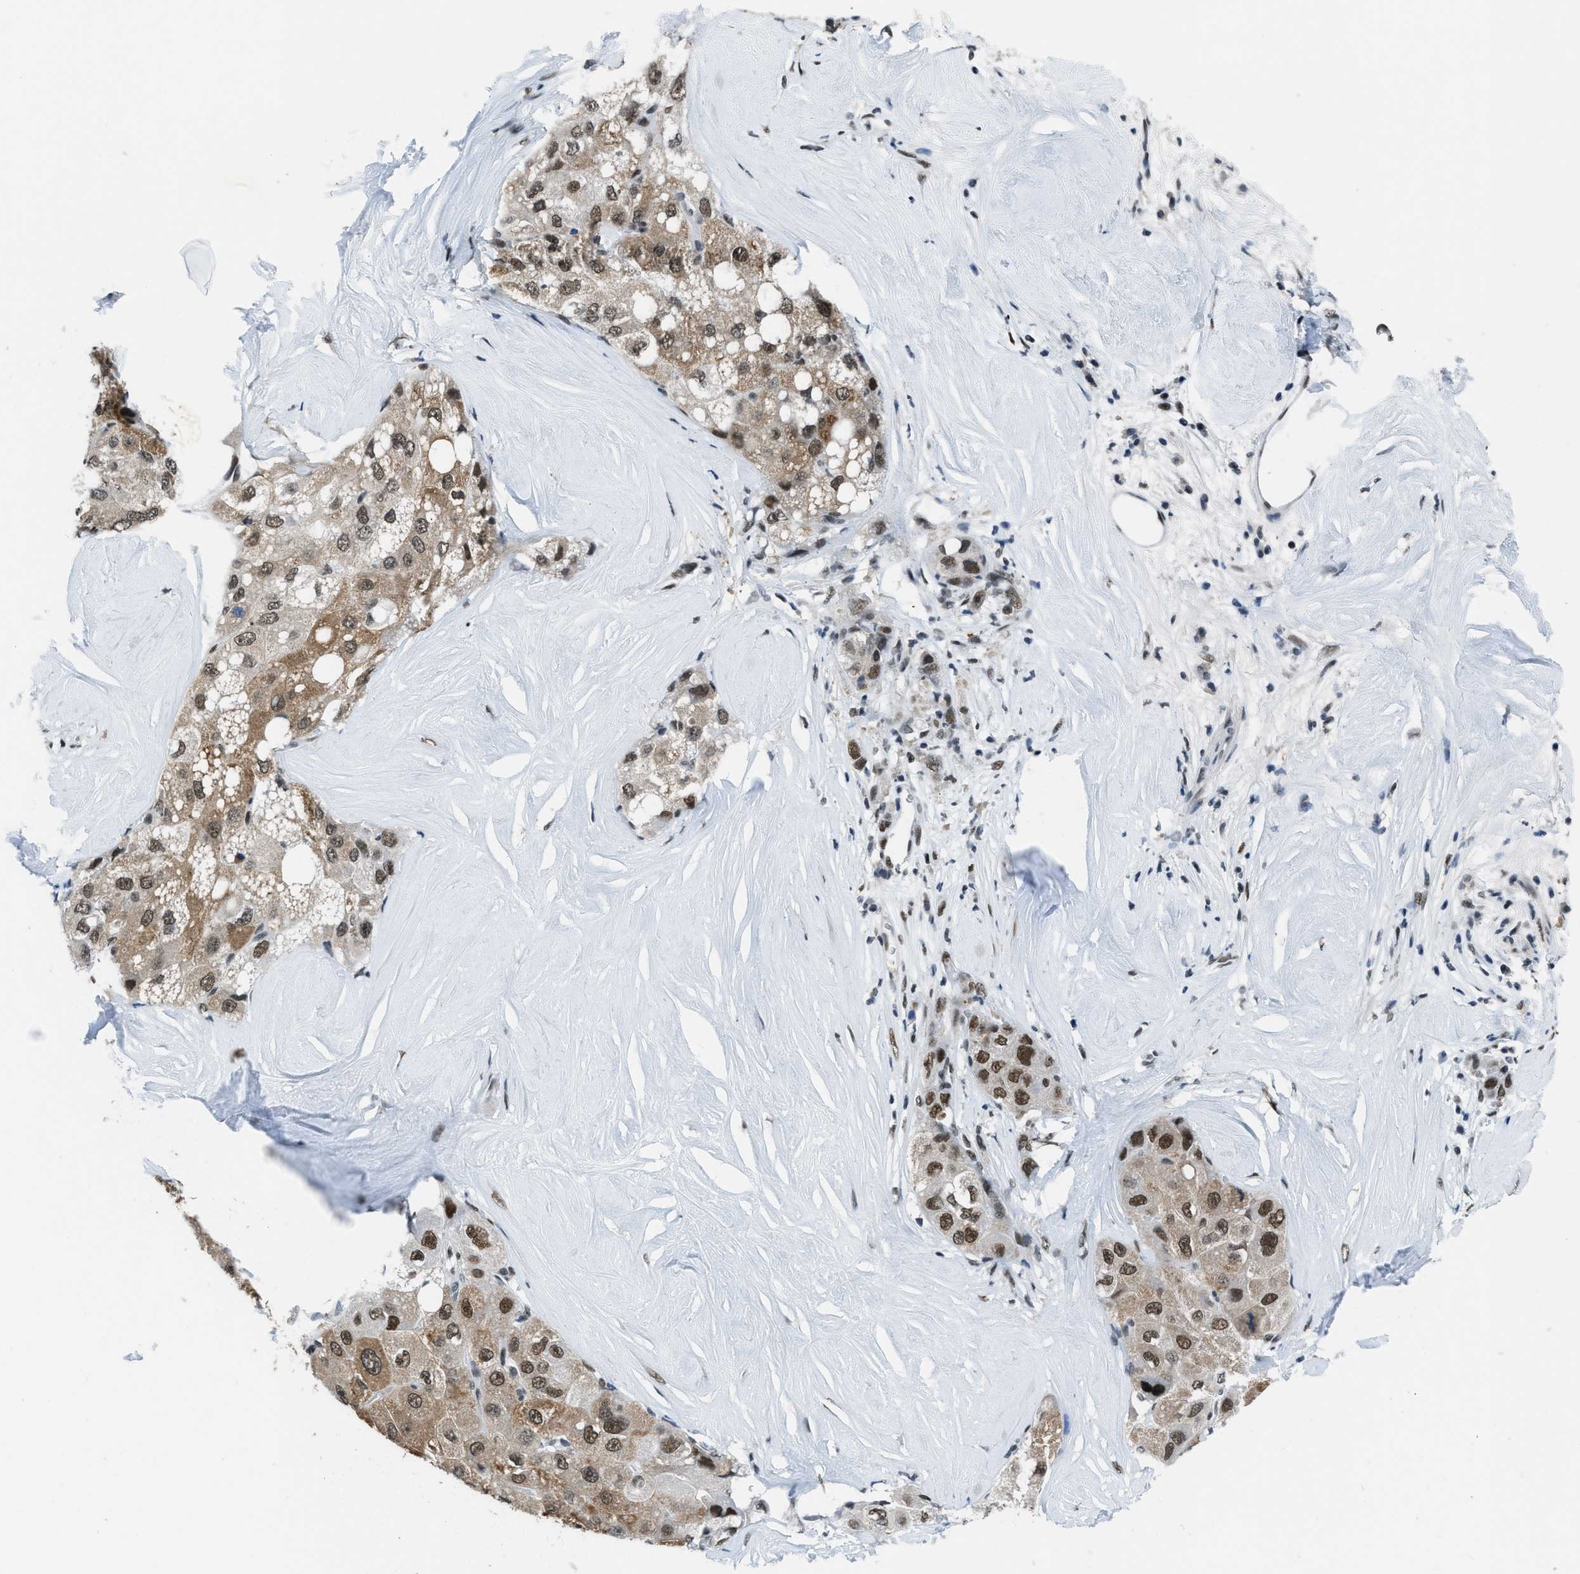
{"staining": {"intensity": "moderate", "quantity": ">75%", "location": "cytoplasmic/membranous,nuclear"}, "tissue": "liver cancer", "cell_type": "Tumor cells", "image_type": "cancer", "snomed": [{"axis": "morphology", "description": "Carcinoma, Hepatocellular, NOS"}, {"axis": "topography", "description": "Liver"}], "caption": "IHC photomicrograph of neoplastic tissue: liver cancer (hepatocellular carcinoma) stained using immunohistochemistry (IHC) reveals medium levels of moderate protein expression localized specifically in the cytoplasmic/membranous and nuclear of tumor cells, appearing as a cytoplasmic/membranous and nuclear brown color.", "gene": "GATAD2B", "patient": {"sex": "male", "age": 80}}